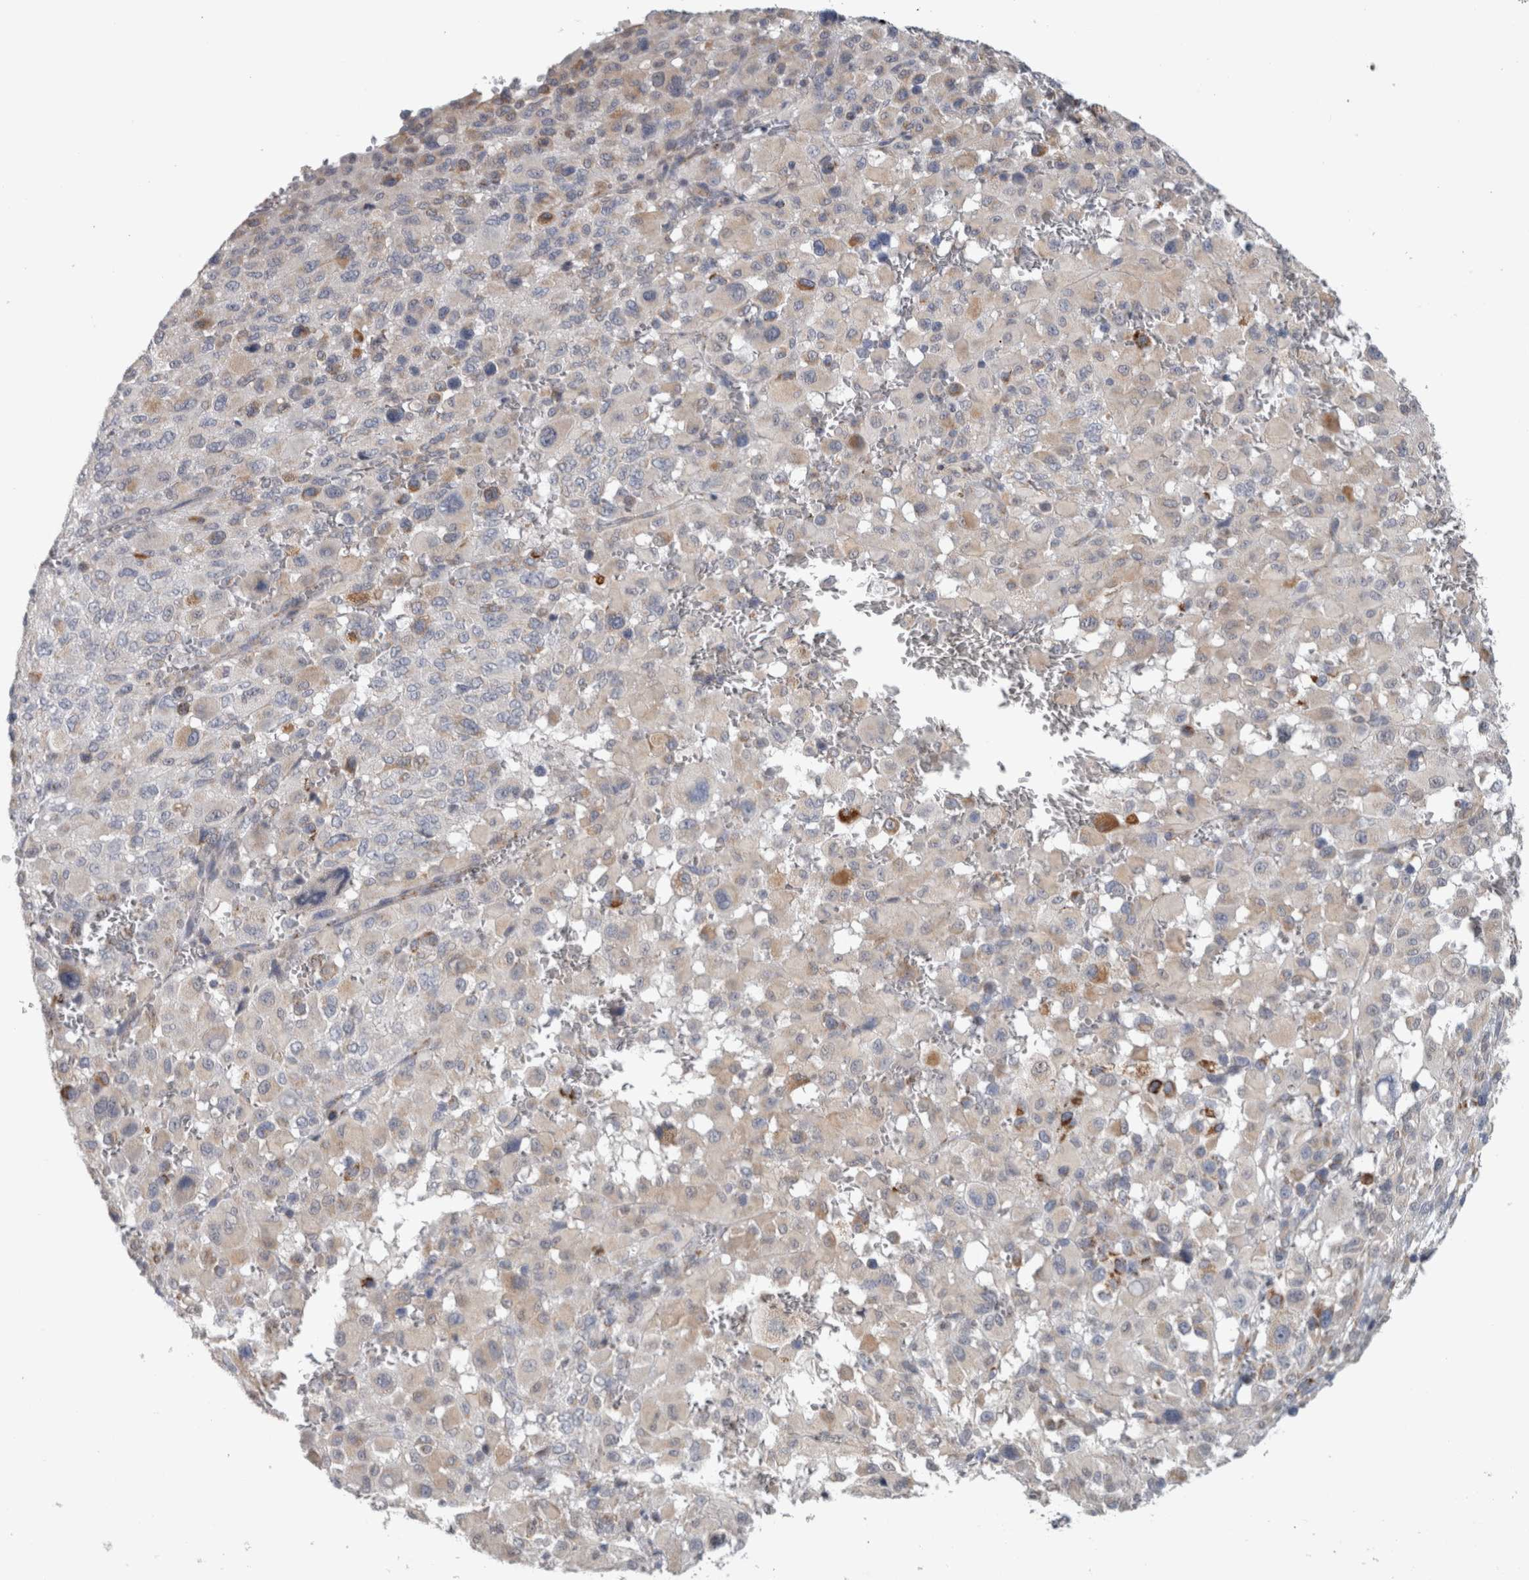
{"staining": {"intensity": "weak", "quantity": "<25%", "location": "cytoplasmic/membranous"}, "tissue": "melanoma", "cell_type": "Tumor cells", "image_type": "cancer", "snomed": [{"axis": "morphology", "description": "Malignant melanoma, Metastatic site"}, {"axis": "topography", "description": "Skin"}], "caption": "A micrograph of human malignant melanoma (metastatic site) is negative for staining in tumor cells. (DAB (3,3'-diaminobenzidine) immunohistochemistry (IHC) visualized using brightfield microscopy, high magnification).", "gene": "RAB18", "patient": {"sex": "female", "age": 74}}